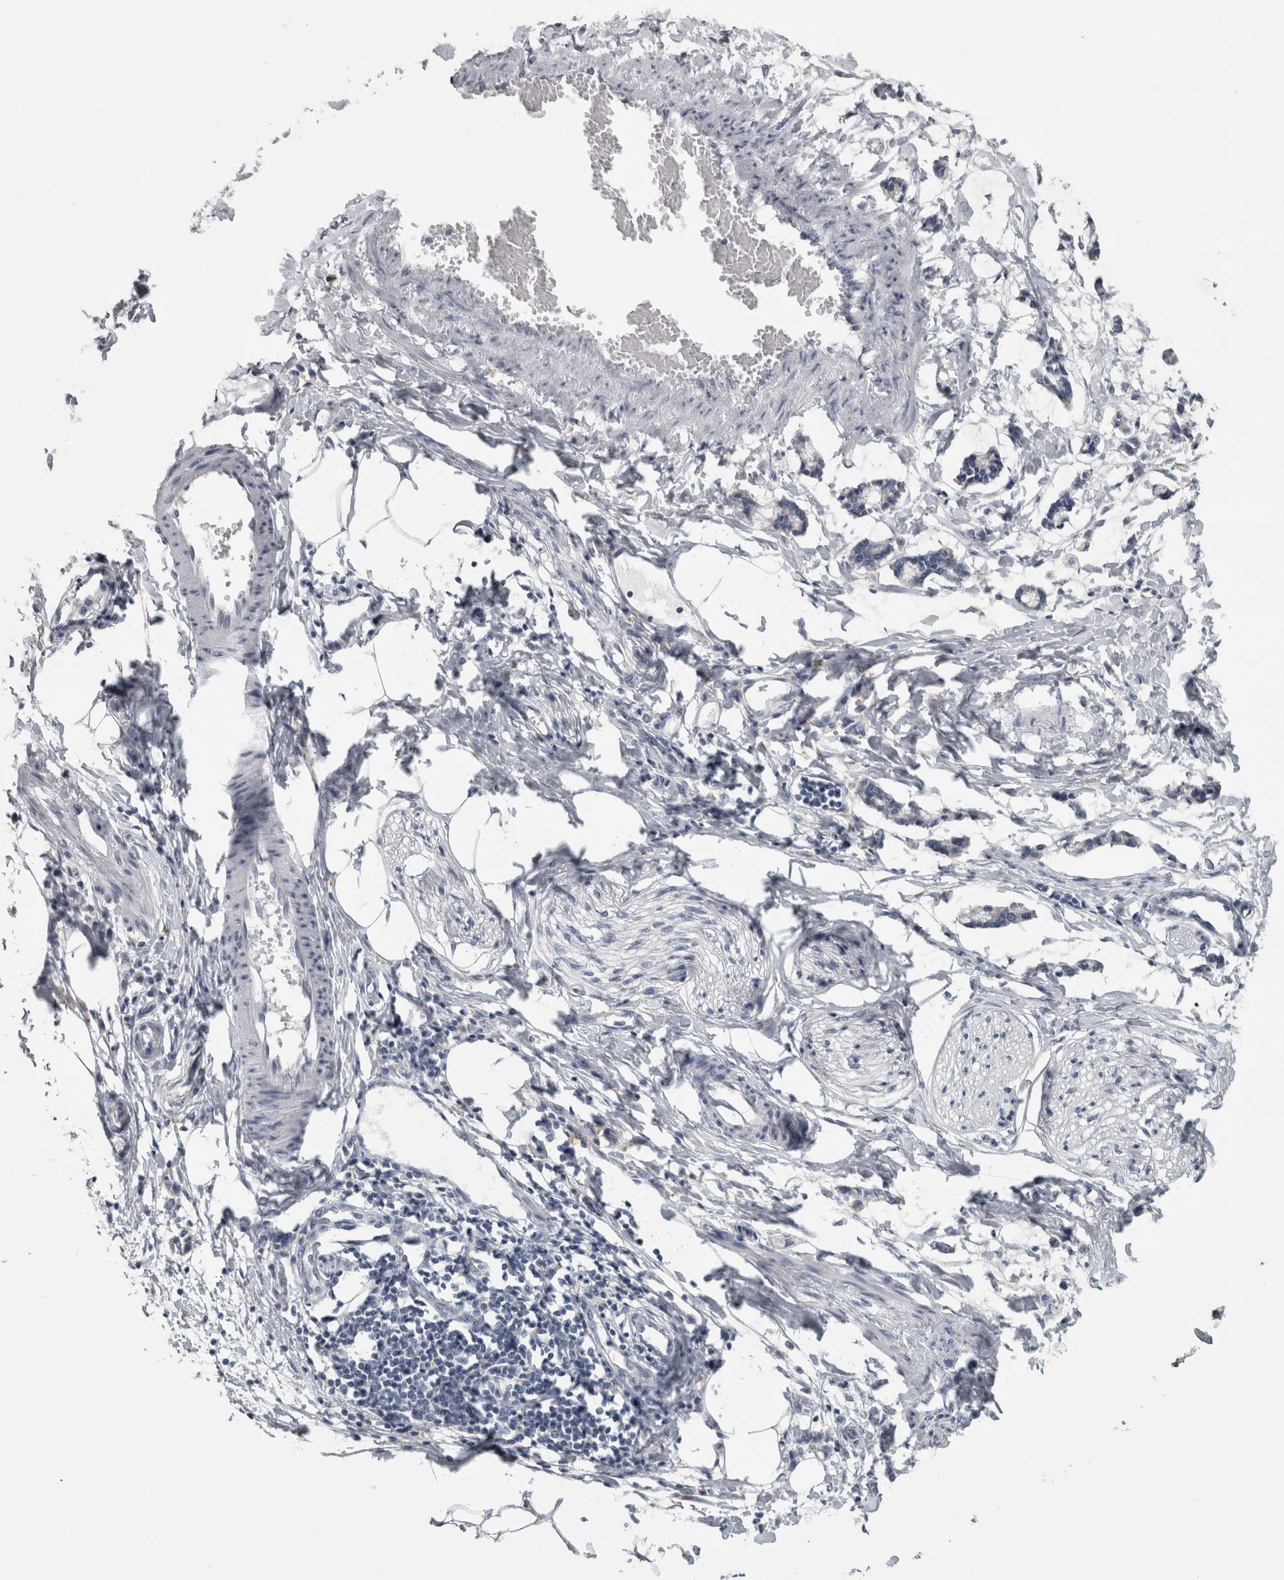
{"staining": {"intensity": "negative", "quantity": "none", "location": "none"}, "tissue": "adipose tissue", "cell_type": "Adipocytes", "image_type": "normal", "snomed": [{"axis": "morphology", "description": "Normal tissue, NOS"}, {"axis": "morphology", "description": "Adenocarcinoma, NOS"}, {"axis": "topography", "description": "Colon"}, {"axis": "topography", "description": "Peripheral nerve tissue"}], "caption": "DAB (3,3'-diaminobenzidine) immunohistochemical staining of normal human adipose tissue shows no significant positivity in adipocytes. (Brightfield microscopy of DAB IHC at high magnification).", "gene": "PRRC2C", "patient": {"sex": "male", "age": 14}}